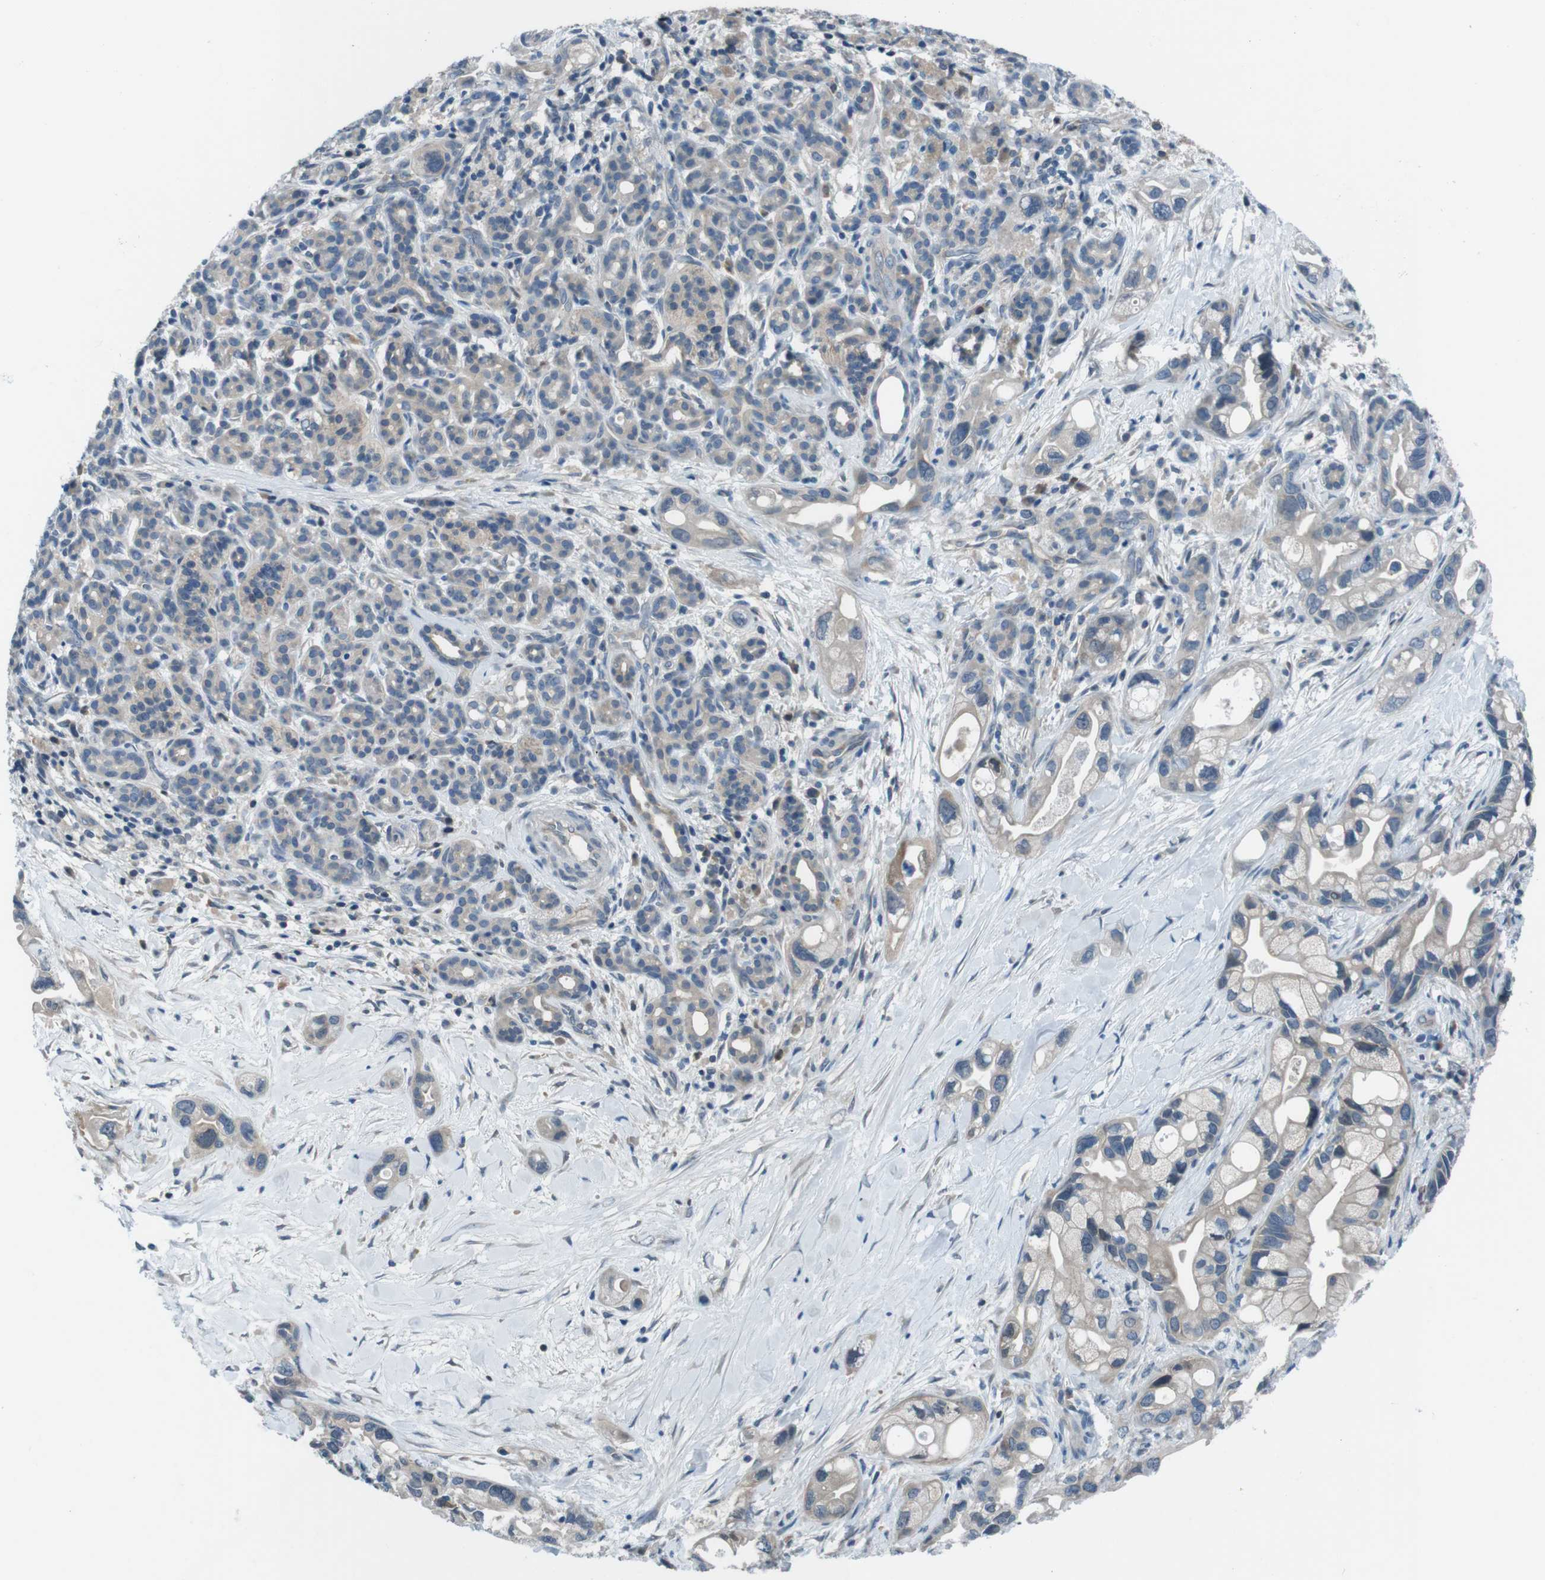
{"staining": {"intensity": "negative", "quantity": "none", "location": "none"}, "tissue": "pancreatic cancer", "cell_type": "Tumor cells", "image_type": "cancer", "snomed": [{"axis": "morphology", "description": "Adenocarcinoma, NOS"}, {"axis": "topography", "description": "Pancreas"}], "caption": "Immunohistochemistry (IHC) photomicrograph of neoplastic tissue: human pancreatic adenocarcinoma stained with DAB exhibits no significant protein positivity in tumor cells. (Brightfield microscopy of DAB (3,3'-diaminobenzidine) immunohistochemistry (IHC) at high magnification).", "gene": "NANOS2", "patient": {"sex": "female", "age": 77}}